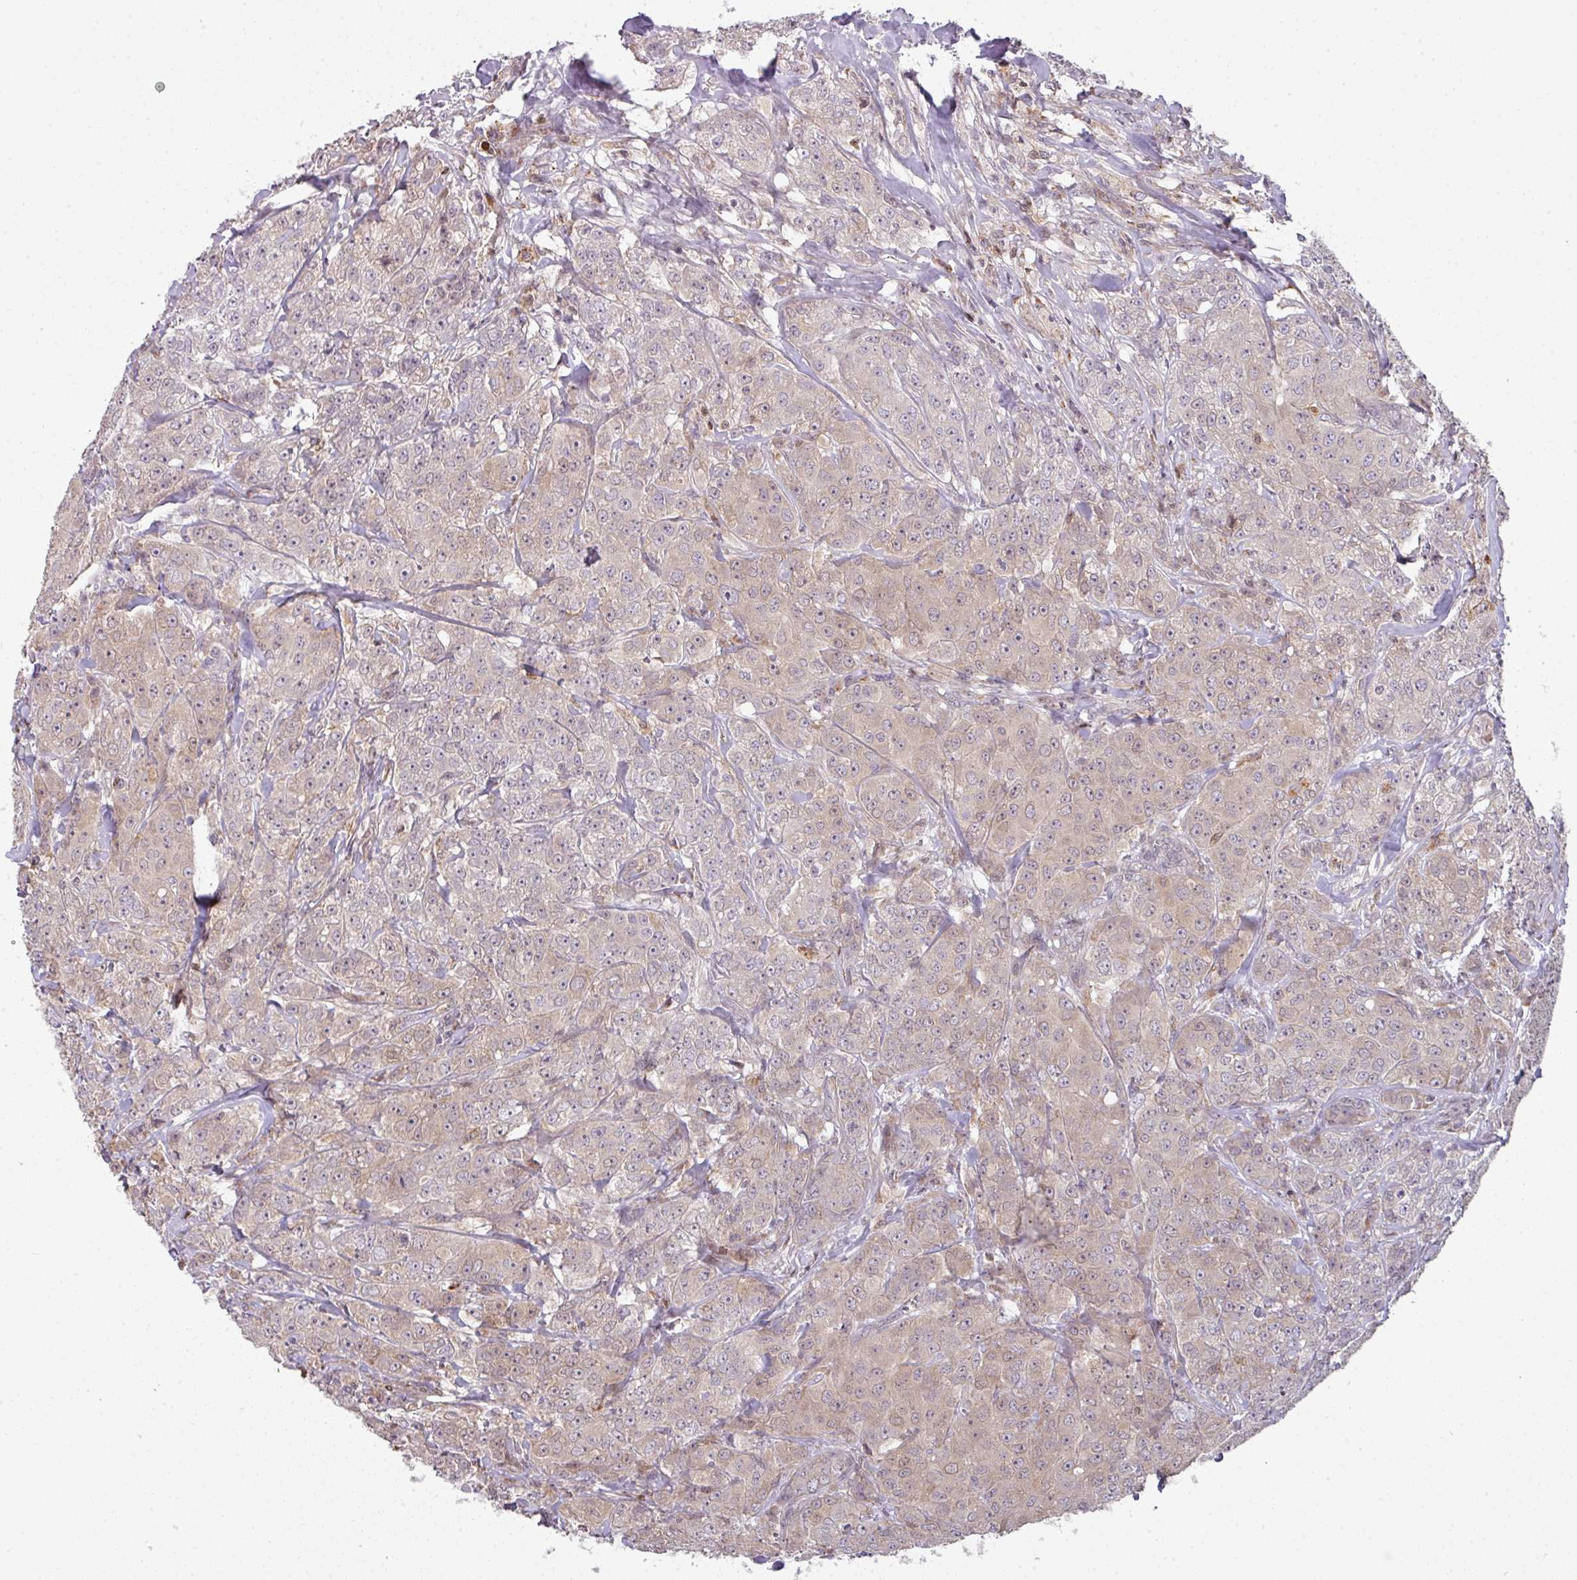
{"staining": {"intensity": "weak", "quantity": ">75%", "location": "cytoplasmic/membranous"}, "tissue": "breast cancer", "cell_type": "Tumor cells", "image_type": "cancer", "snomed": [{"axis": "morphology", "description": "Duct carcinoma"}, {"axis": "topography", "description": "Breast"}], "caption": "High-power microscopy captured an IHC micrograph of invasive ductal carcinoma (breast), revealing weak cytoplasmic/membranous expression in approximately >75% of tumor cells.", "gene": "STAT5A", "patient": {"sex": "female", "age": 43}}